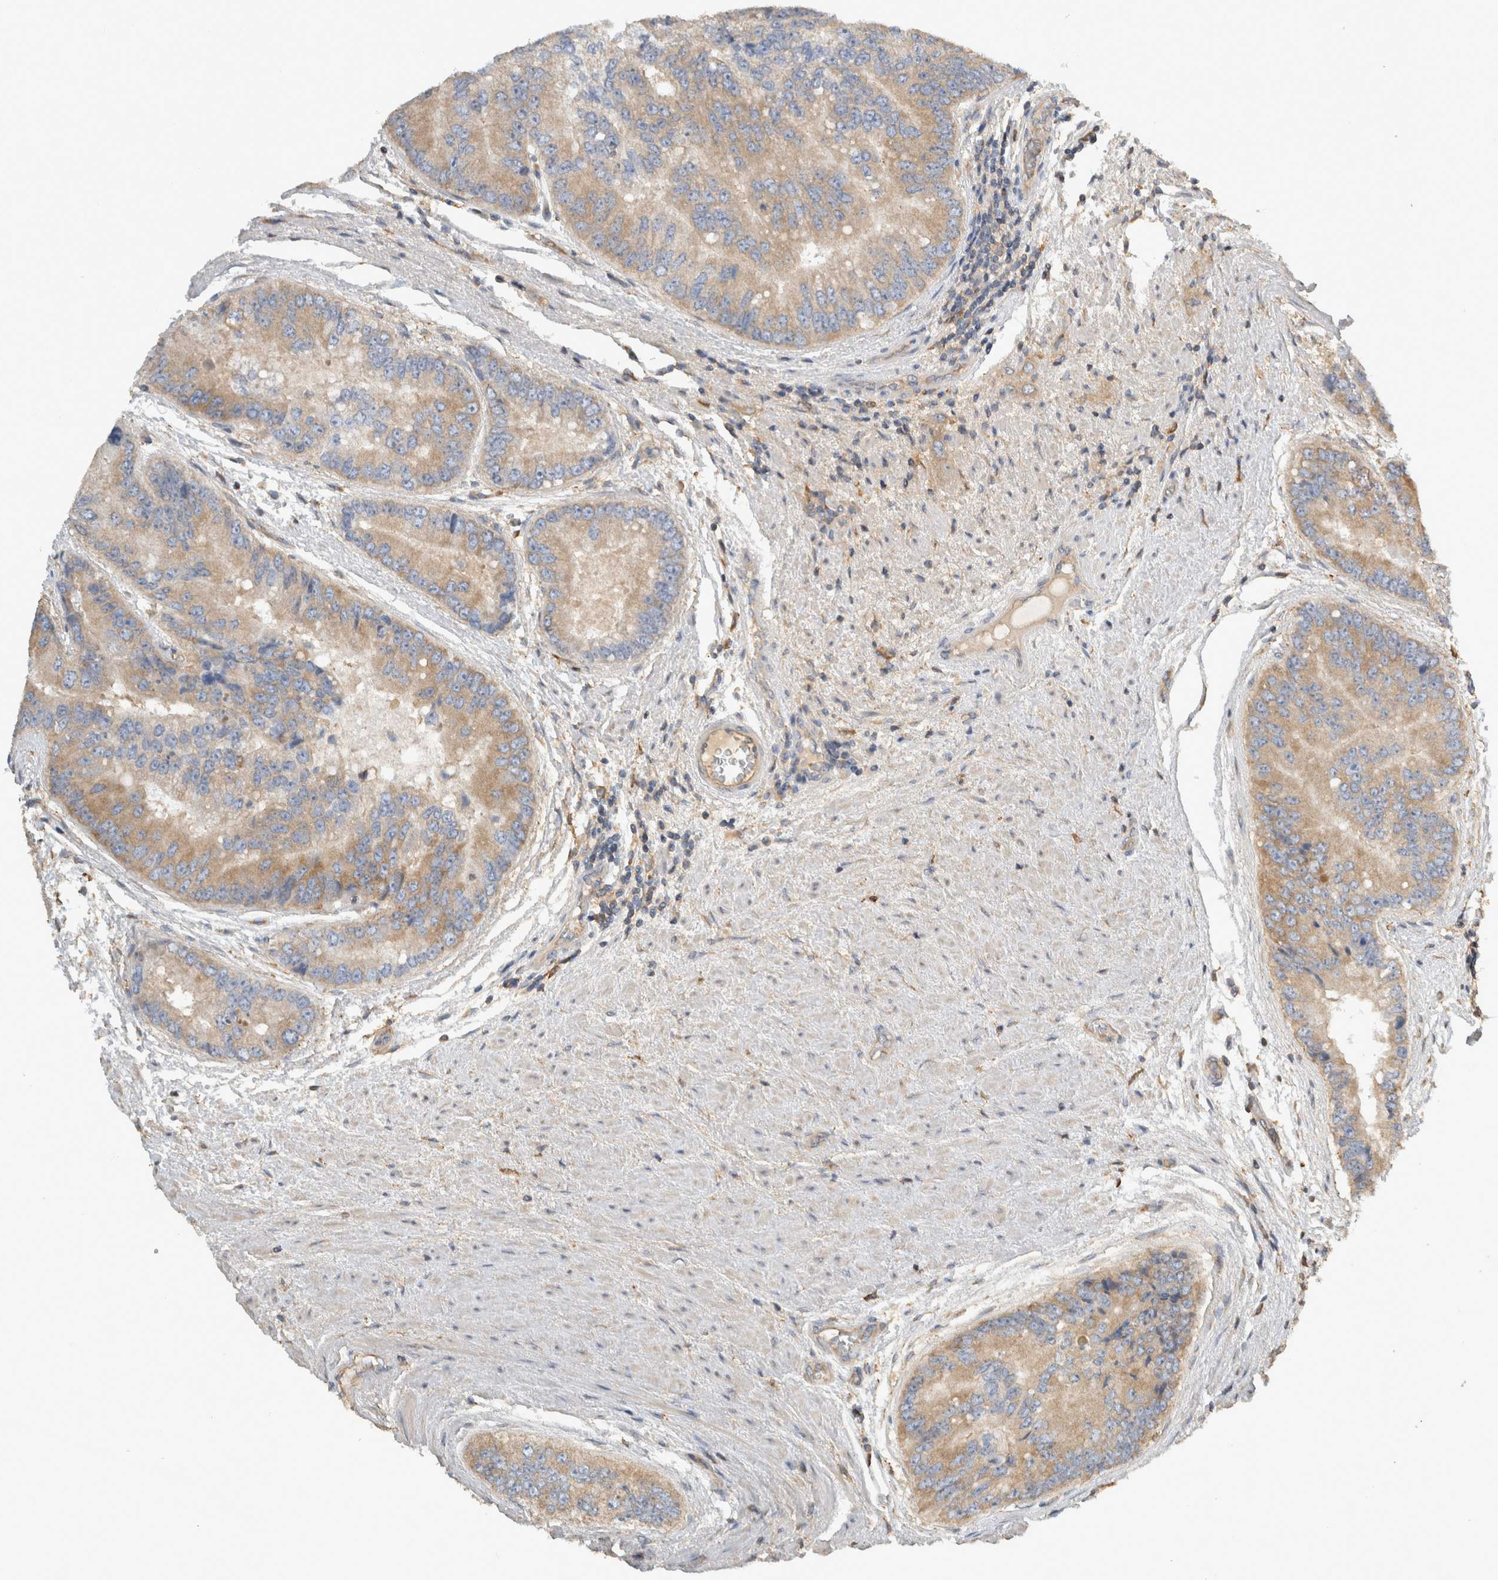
{"staining": {"intensity": "moderate", "quantity": ">75%", "location": "cytoplasmic/membranous"}, "tissue": "prostate cancer", "cell_type": "Tumor cells", "image_type": "cancer", "snomed": [{"axis": "morphology", "description": "Adenocarcinoma, High grade"}, {"axis": "topography", "description": "Prostate"}], "caption": "Human prostate cancer stained with a brown dye demonstrates moderate cytoplasmic/membranous positive positivity in approximately >75% of tumor cells.", "gene": "EIF4G3", "patient": {"sex": "male", "age": 70}}